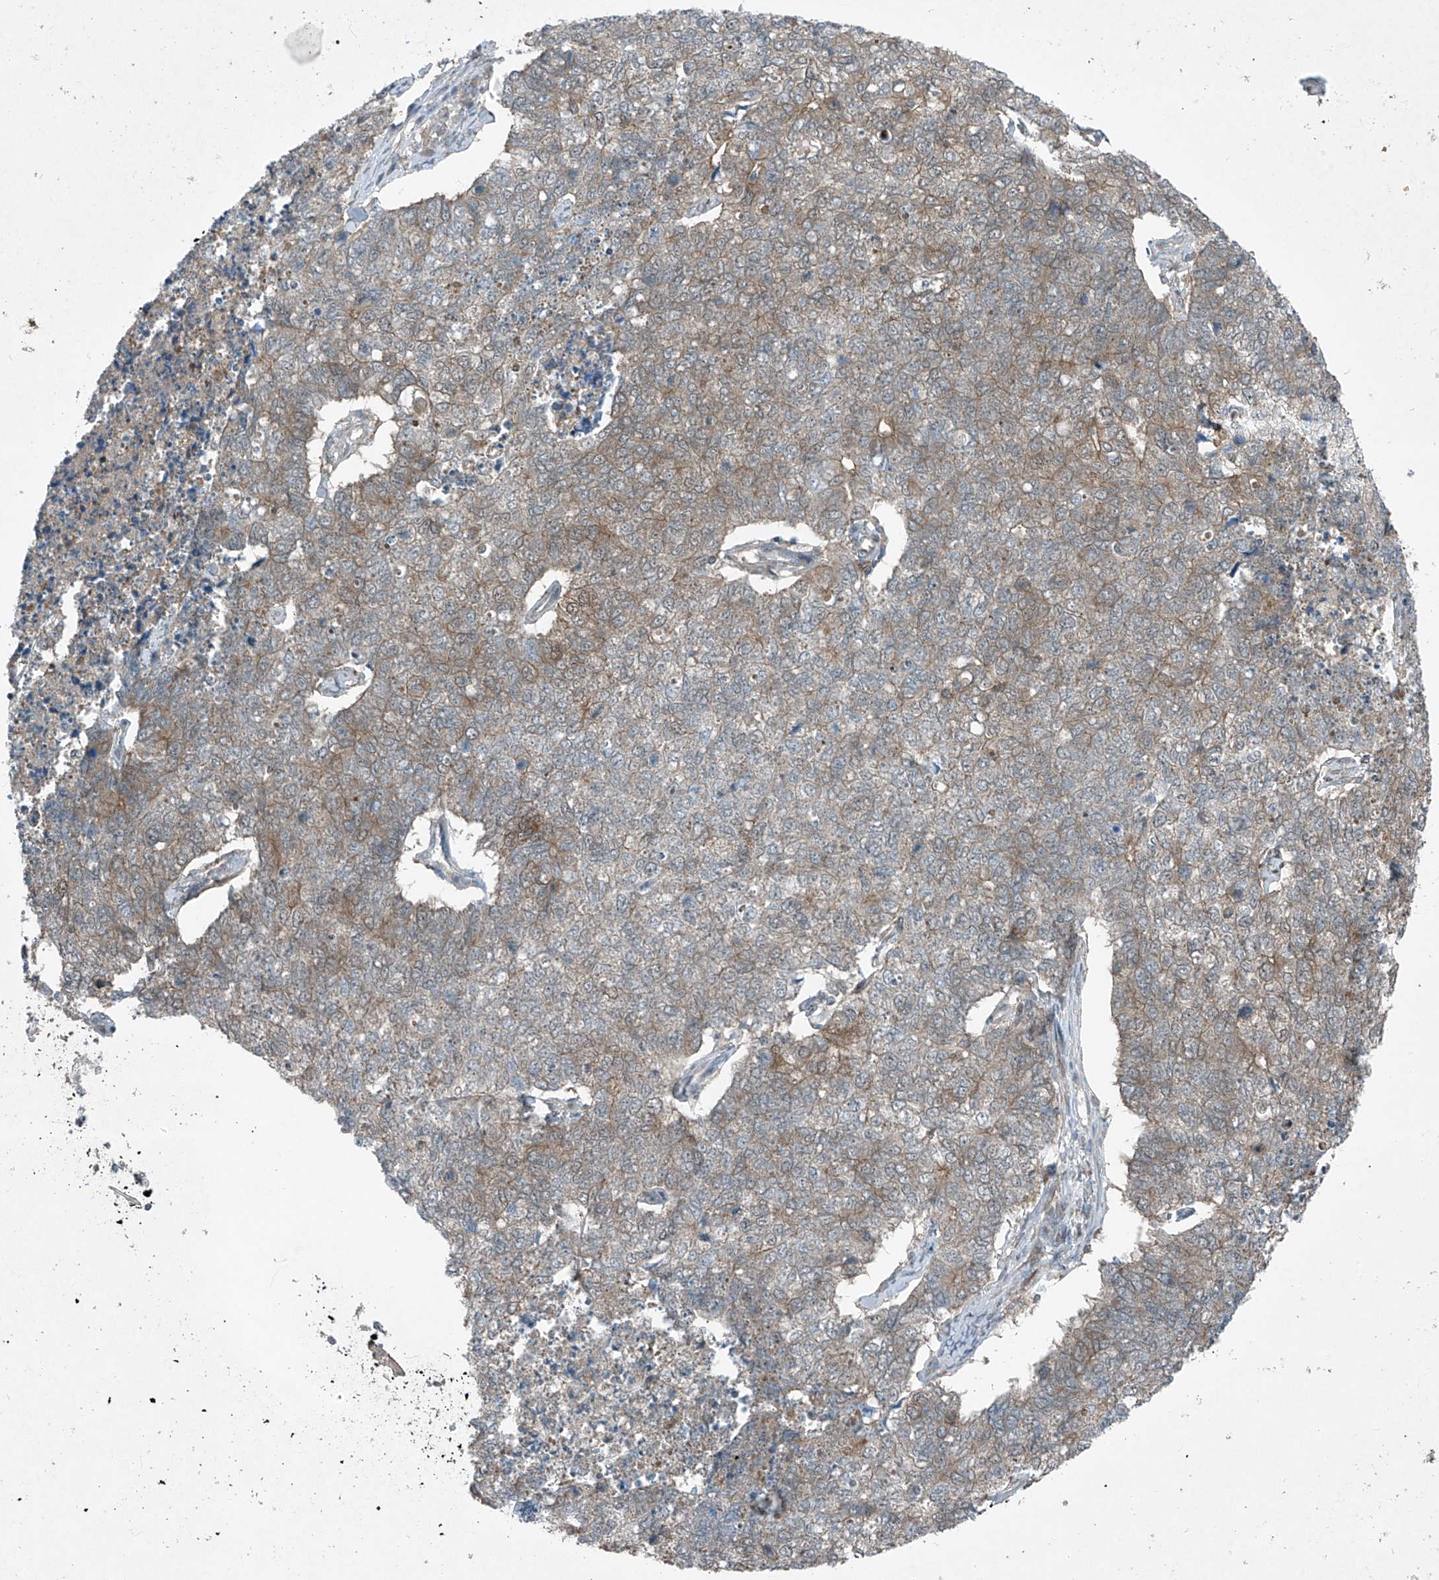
{"staining": {"intensity": "weak", "quantity": "<25%", "location": "cytoplasmic/membranous"}, "tissue": "cervical cancer", "cell_type": "Tumor cells", "image_type": "cancer", "snomed": [{"axis": "morphology", "description": "Squamous cell carcinoma, NOS"}, {"axis": "topography", "description": "Cervix"}], "caption": "Histopathology image shows no significant protein positivity in tumor cells of cervical cancer.", "gene": "PPCS", "patient": {"sex": "female", "age": 63}}